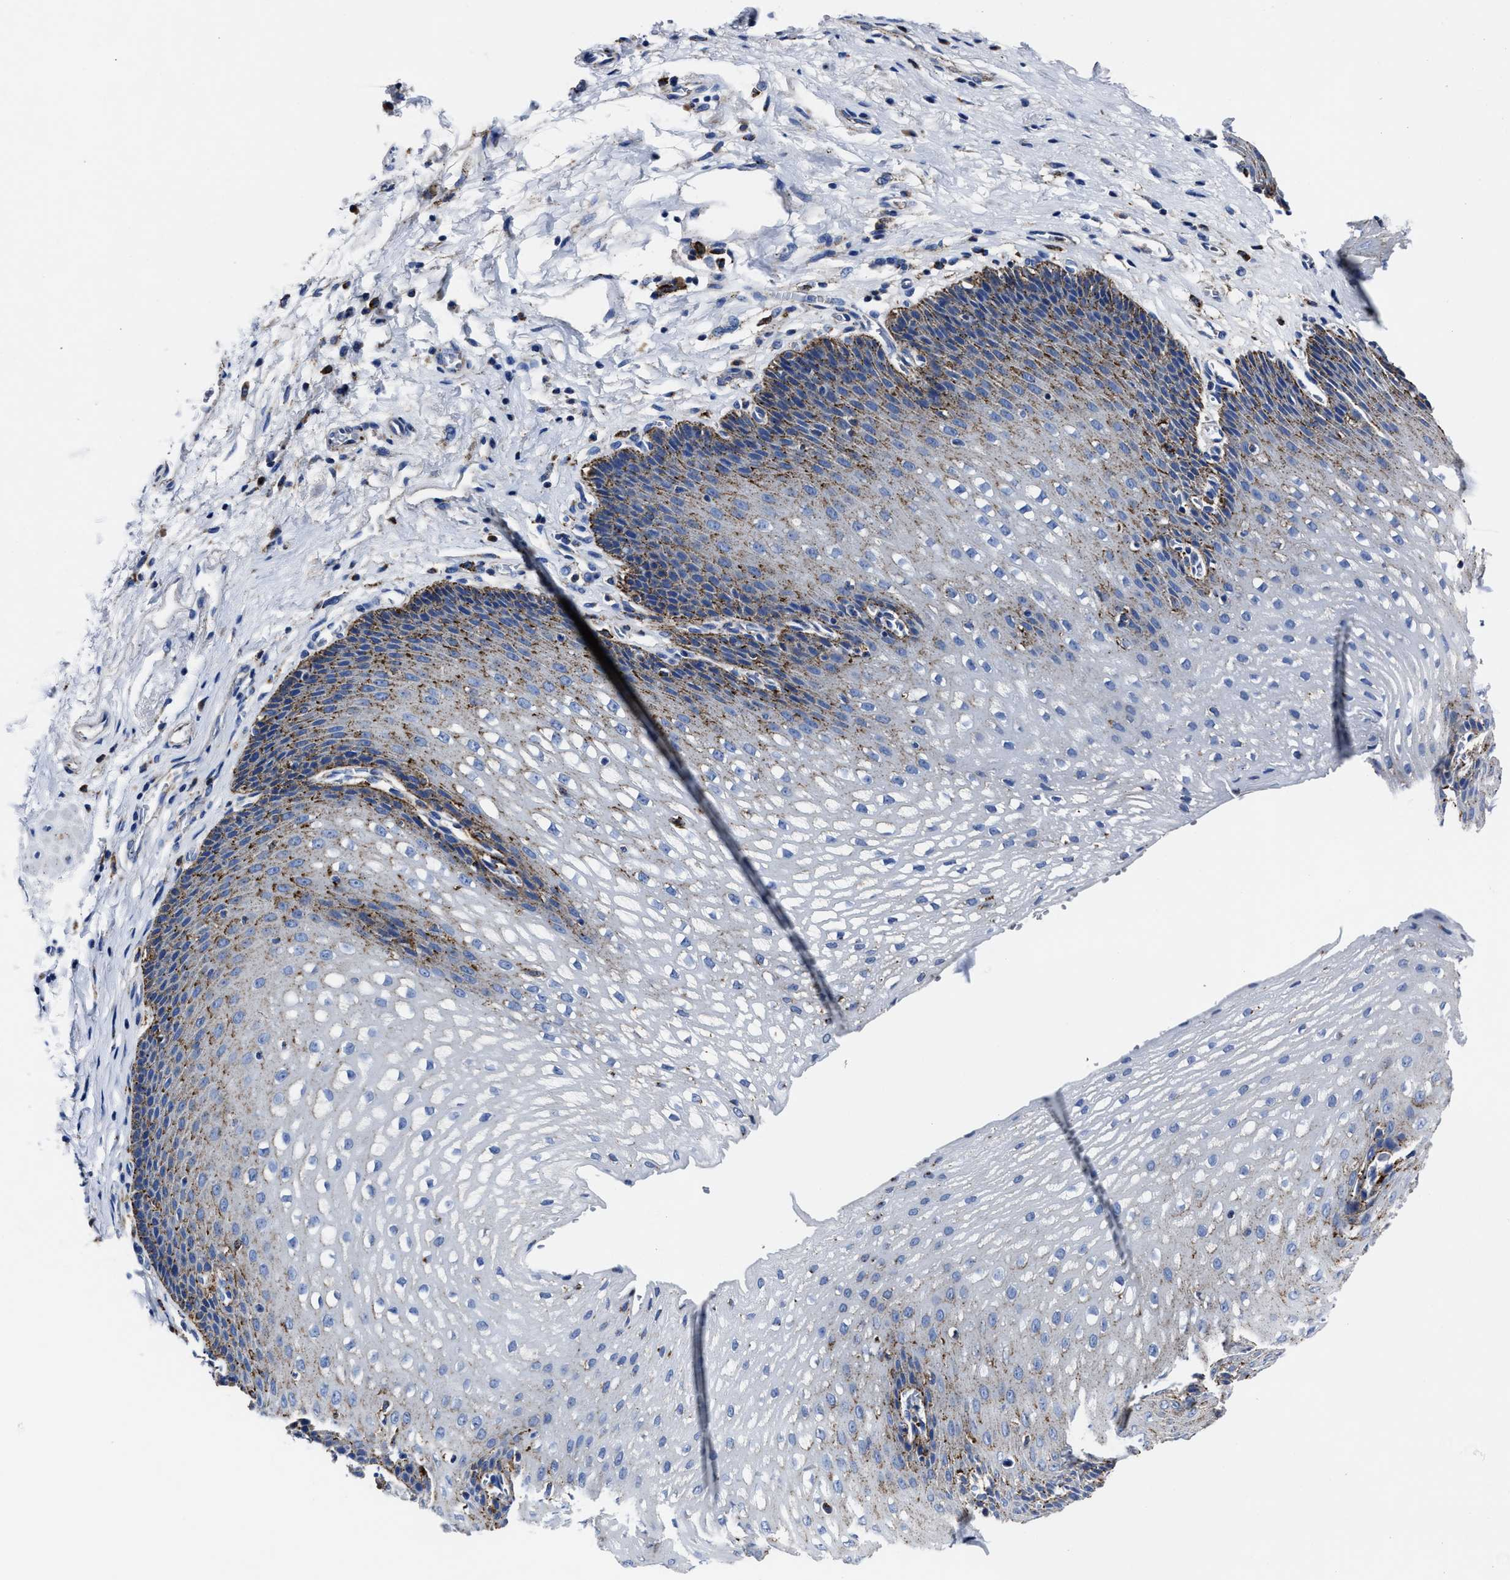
{"staining": {"intensity": "moderate", "quantity": "<25%", "location": "cytoplasmic/membranous"}, "tissue": "esophagus", "cell_type": "Squamous epithelial cells", "image_type": "normal", "snomed": [{"axis": "morphology", "description": "Normal tissue, NOS"}, {"axis": "topography", "description": "Esophagus"}], "caption": "Esophagus was stained to show a protein in brown. There is low levels of moderate cytoplasmic/membranous staining in about <25% of squamous epithelial cells.", "gene": "LAMTOR4", "patient": {"sex": "male", "age": 48}}